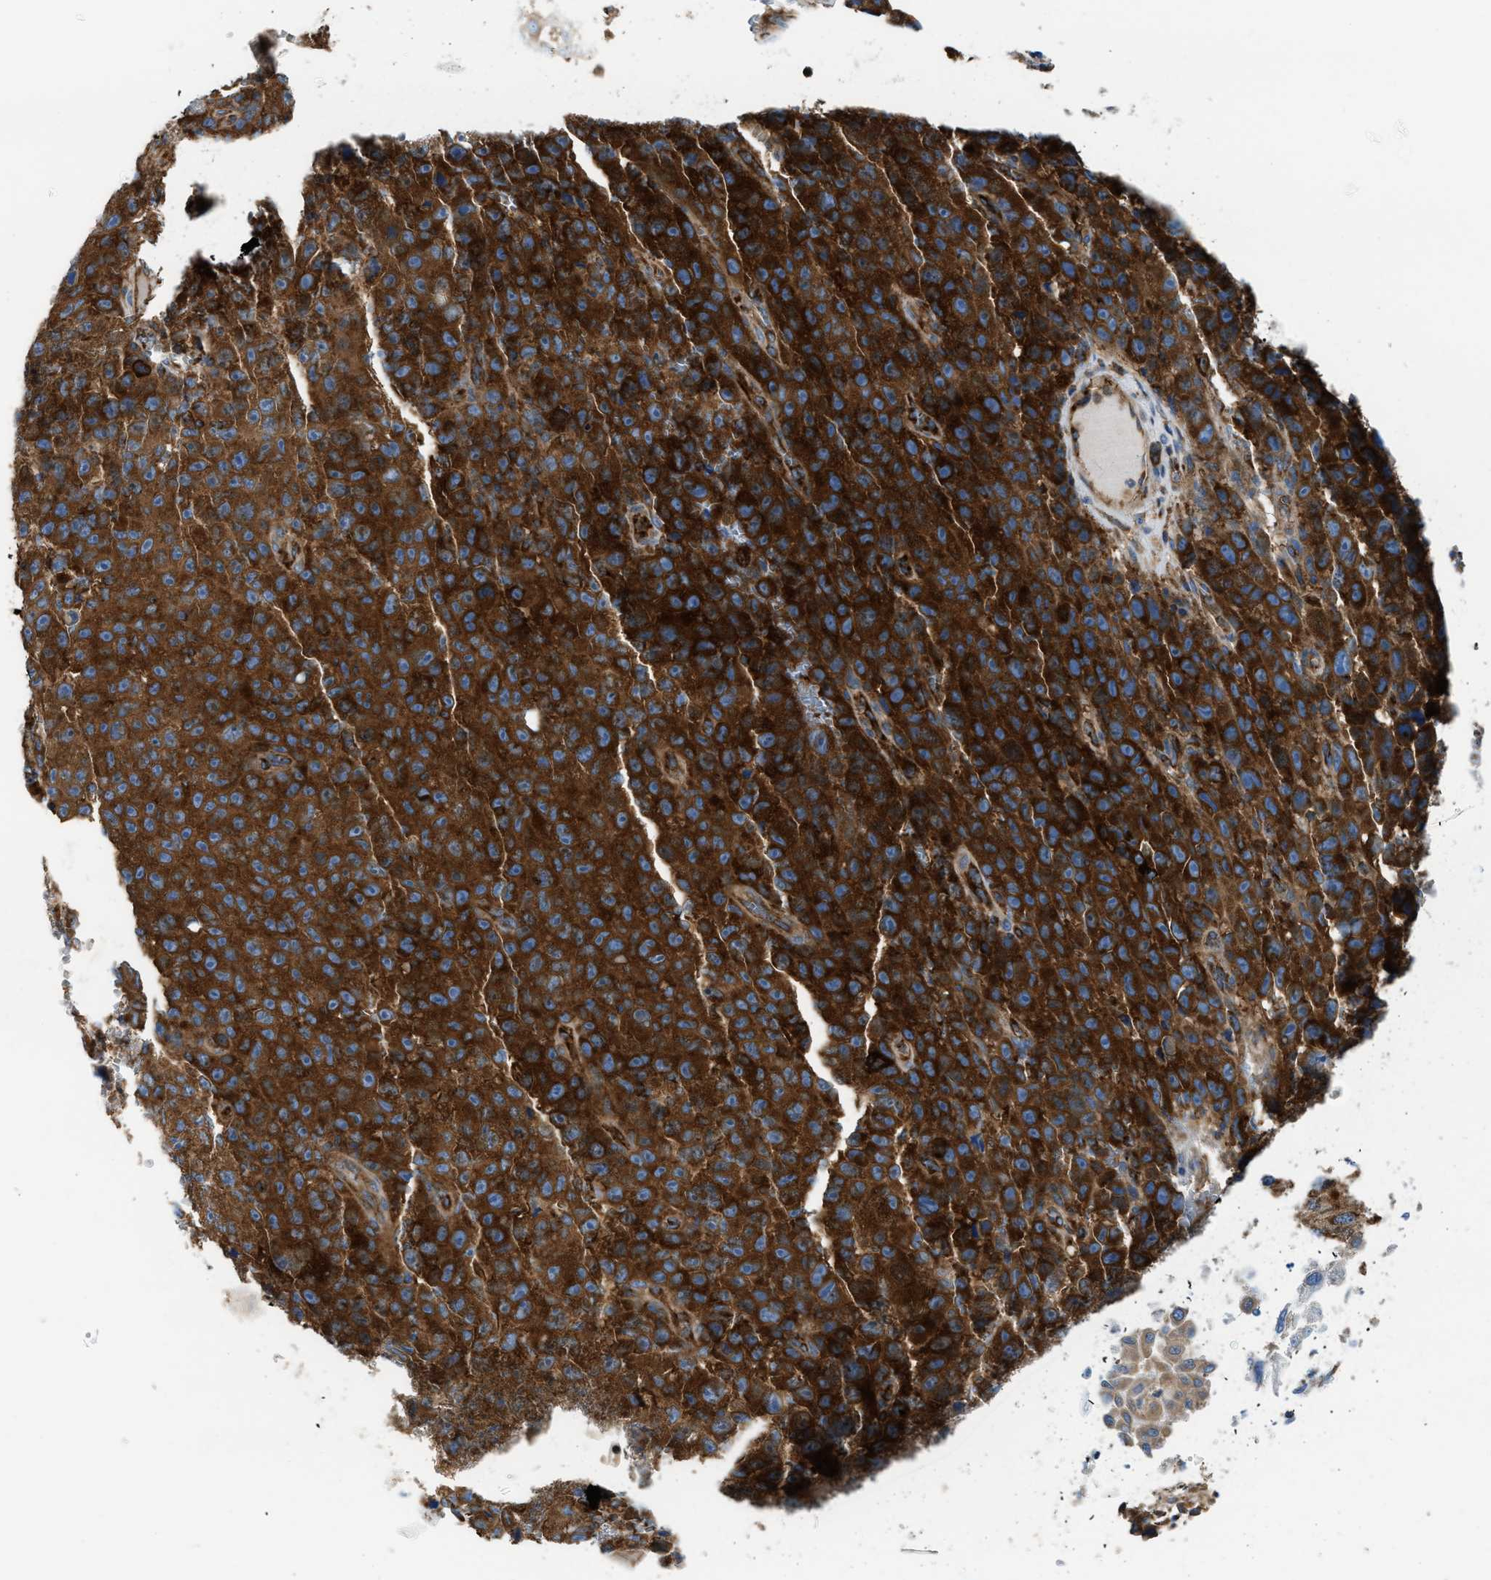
{"staining": {"intensity": "strong", "quantity": "25%-75%", "location": "cytoplasmic/membranous"}, "tissue": "skin cancer", "cell_type": "Tumor cells", "image_type": "cancer", "snomed": [{"axis": "morphology", "description": "Squamous cell carcinoma, NOS"}, {"axis": "topography", "description": "Skin"}], "caption": "Protein analysis of skin cancer (squamous cell carcinoma) tissue shows strong cytoplasmic/membranous staining in approximately 25%-75% of tumor cells.", "gene": "TBC1D15", "patient": {"sex": "female", "age": 44}}